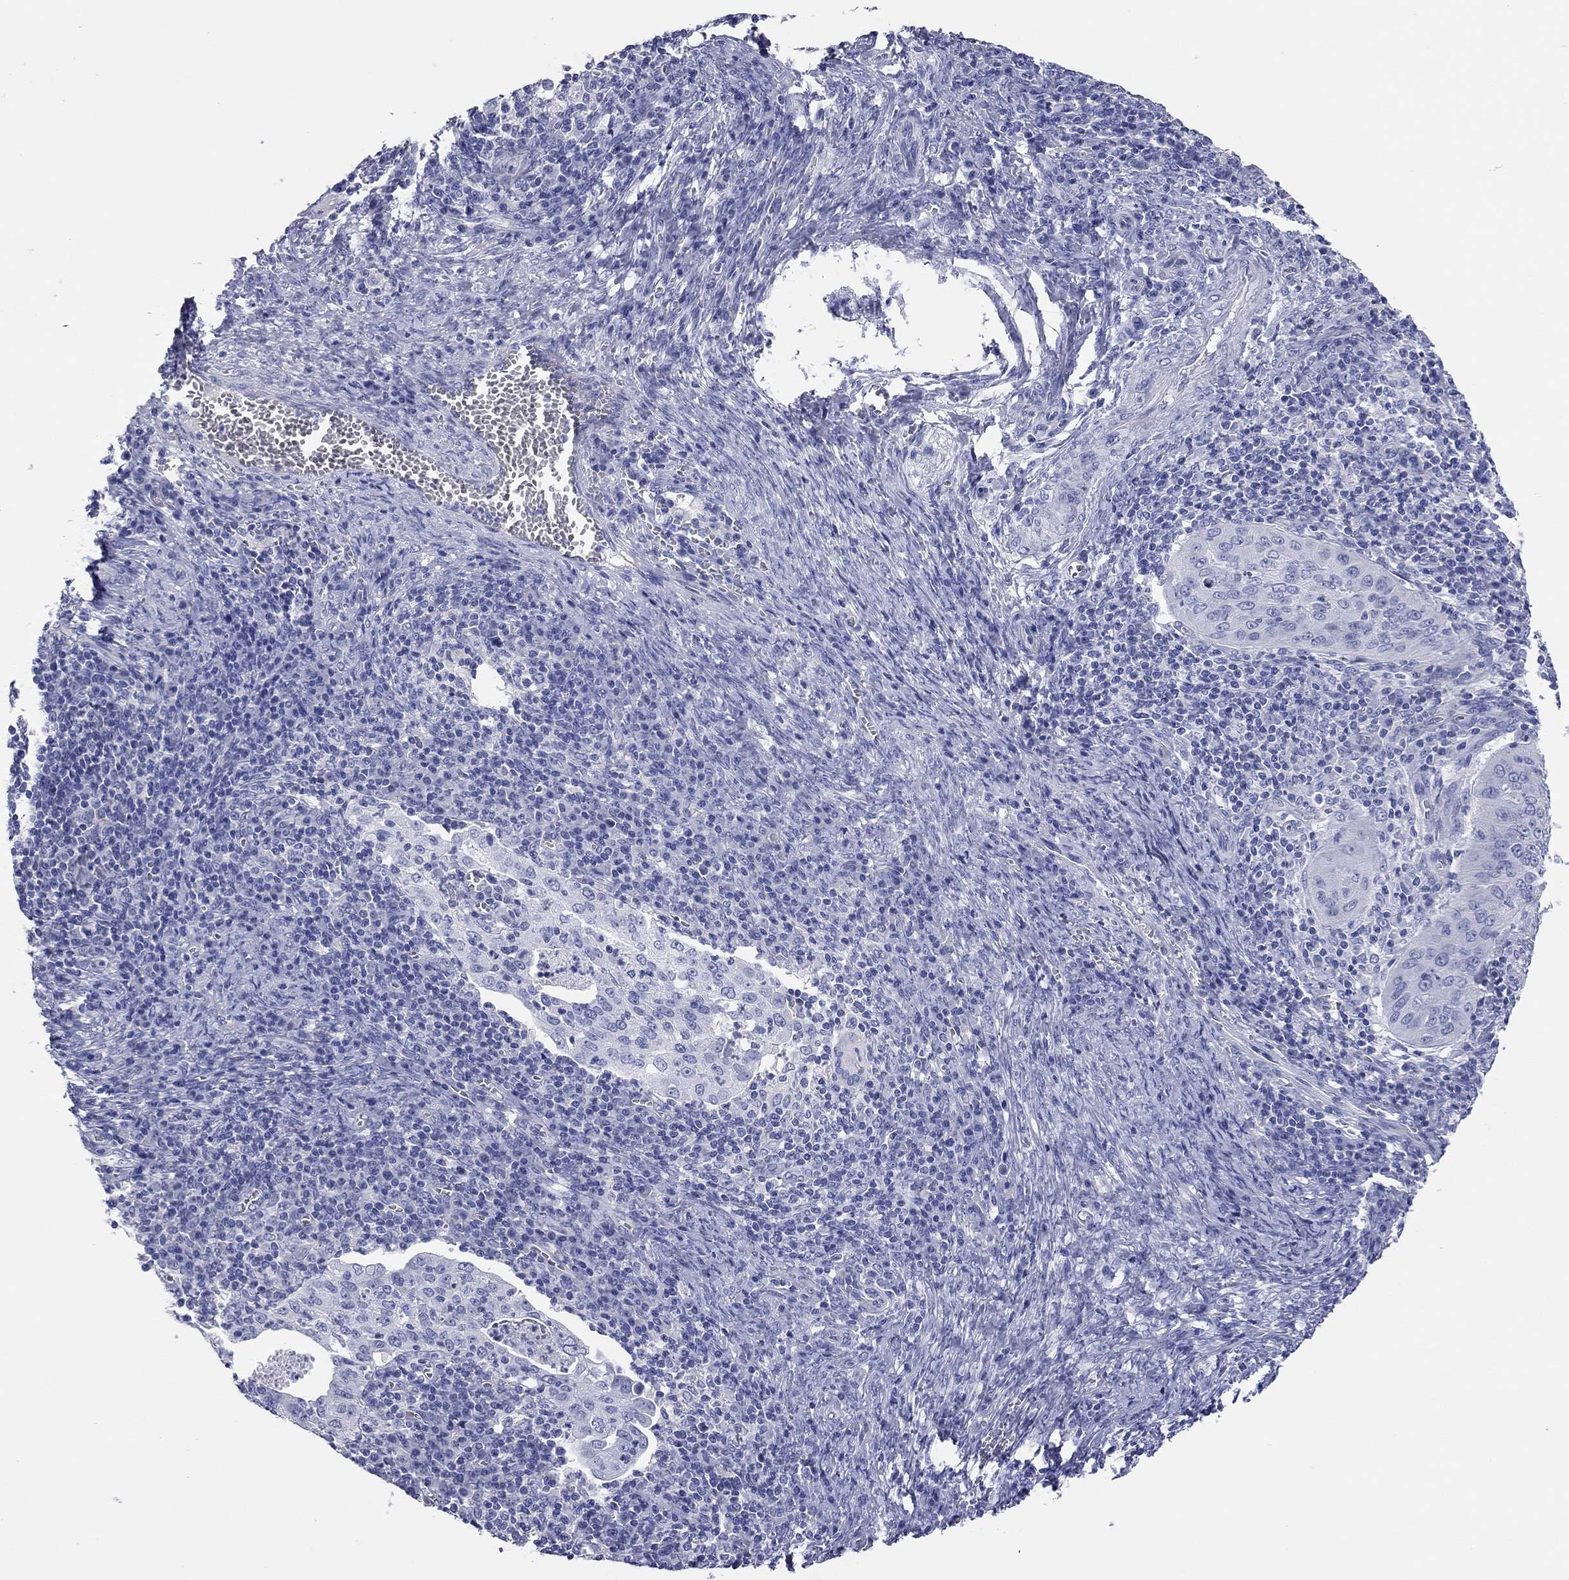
{"staining": {"intensity": "negative", "quantity": "none", "location": "none"}, "tissue": "cervical cancer", "cell_type": "Tumor cells", "image_type": "cancer", "snomed": [{"axis": "morphology", "description": "Squamous cell carcinoma, NOS"}, {"axis": "topography", "description": "Cervix"}], "caption": "A high-resolution micrograph shows immunohistochemistry (IHC) staining of cervical cancer (squamous cell carcinoma), which exhibits no significant positivity in tumor cells. Nuclei are stained in blue.", "gene": "TMEM221", "patient": {"sex": "female", "age": 39}}